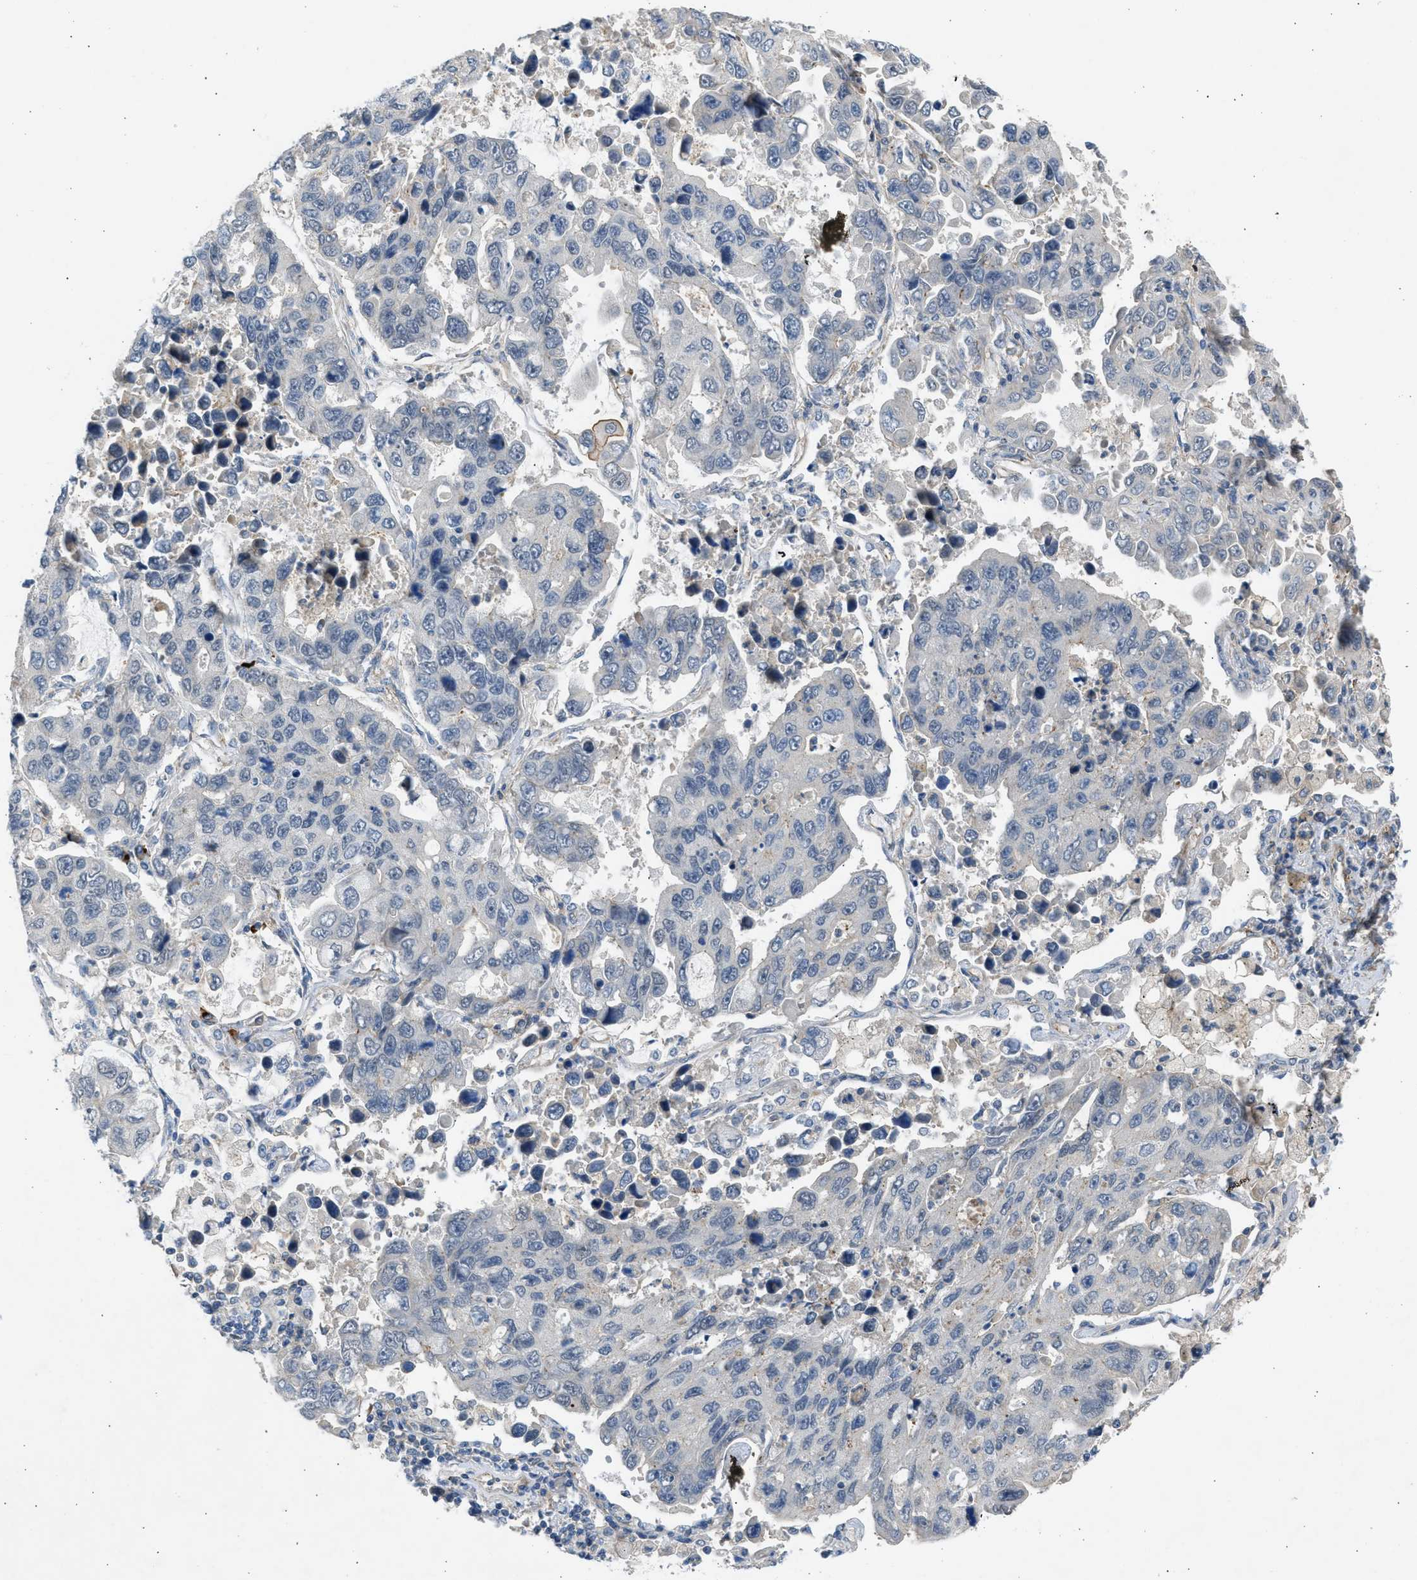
{"staining": {"intensity": "negative", "quantity": "none", "location": "none"}, "tissue": "lung cancer", "cell_type": "Tumor cells", "image_type": "cancer", "snomed": [{"axis": "morphology", "description": "Adenocarcinoma, NOS"}, {"axis": "topography", "description": "Lung"}], "caption": "Immunohistochemistry (IHC) histopathology image of neoplastic tissue: lung adenocarcinoma stained with DAB (3,3'-diaminobenzidine) exhibits no significant protein expression in tumor cells.", "gene": "PCNX3", "patient": {"sex": "male", "age": 64}}